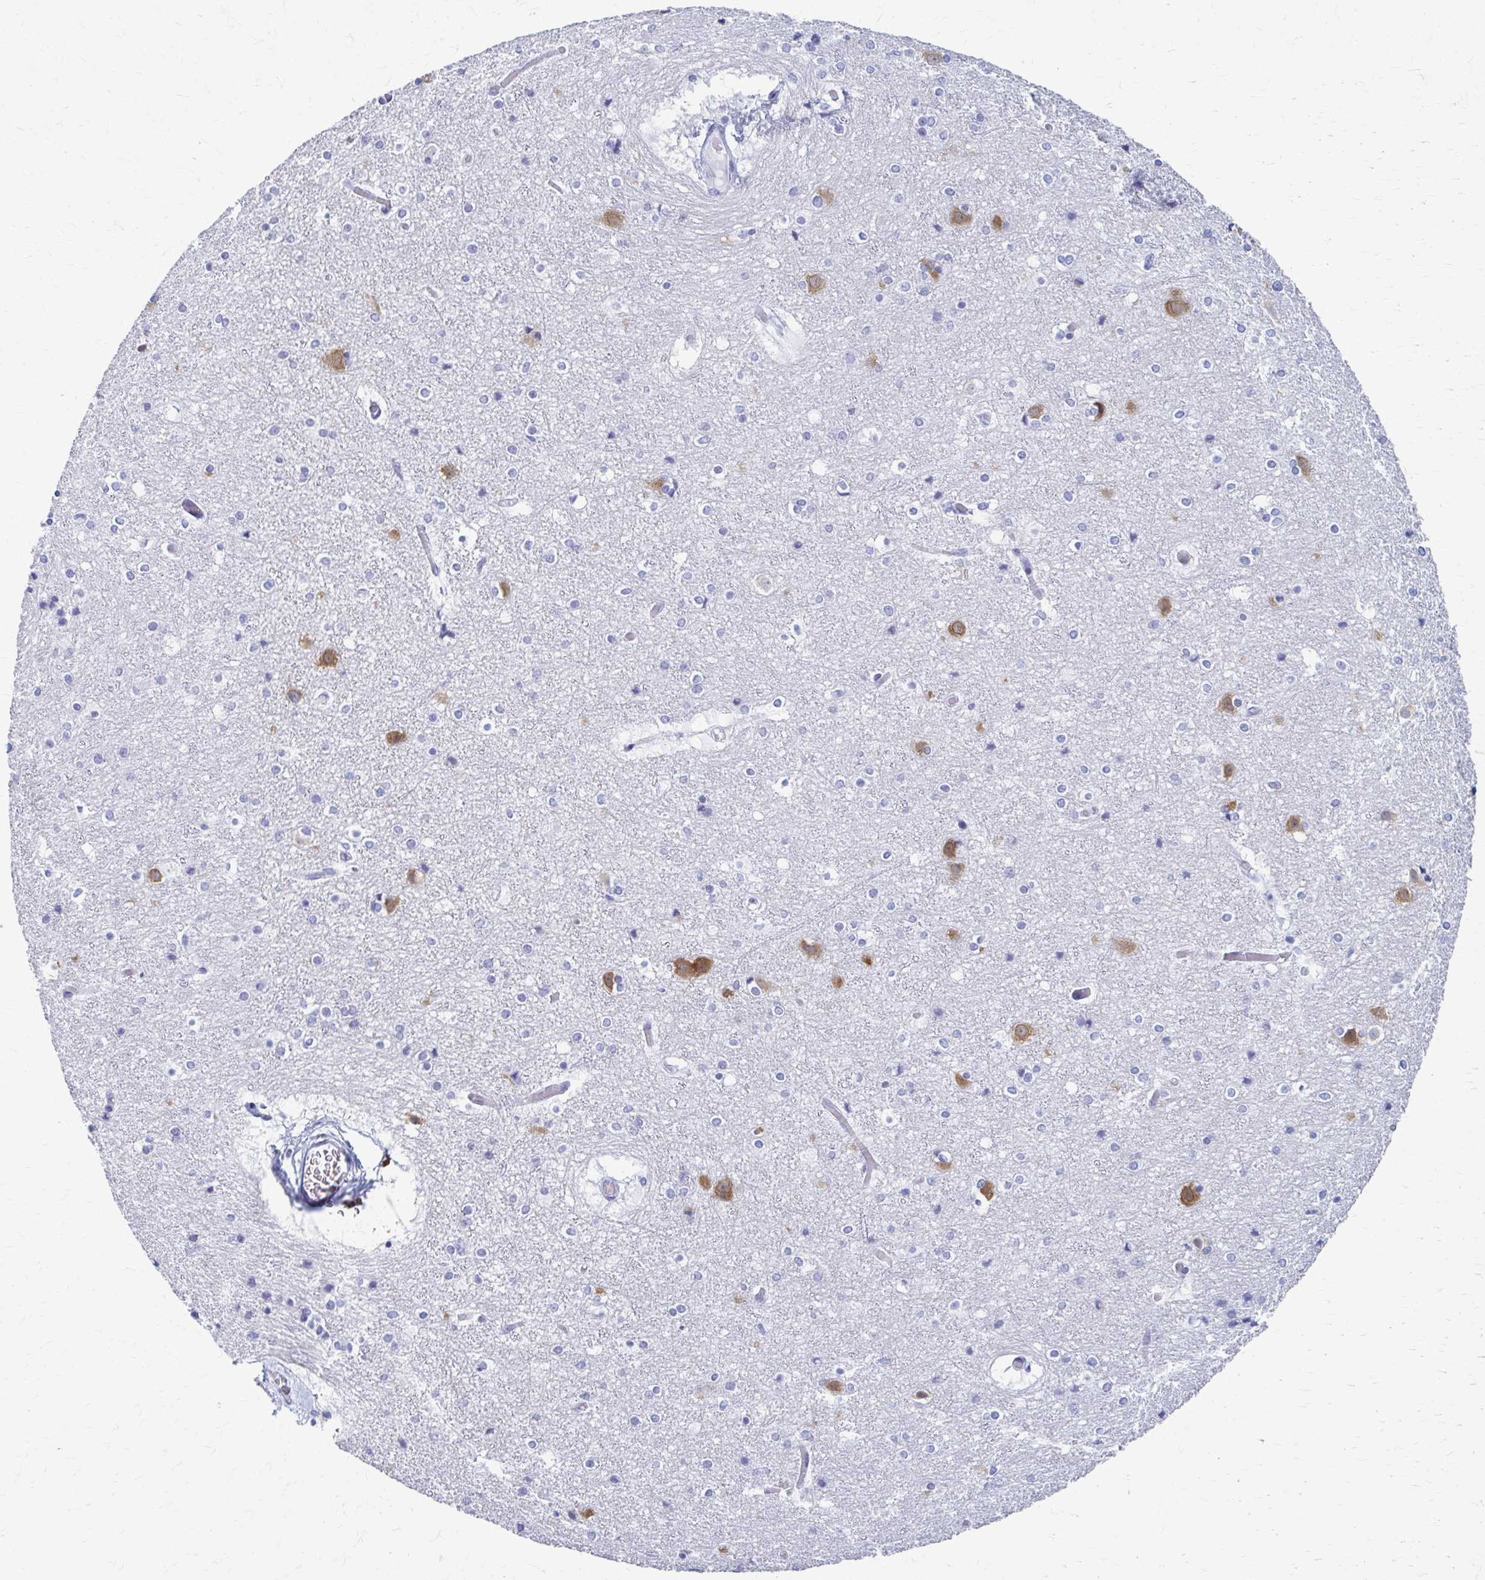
{"staining": {"intensity": "negative", "quantity": "none", "location": "none"}, "tissue": "cerebral cortex", "cell_type": "Endothelial cells", "image_type": "normal", "snomed": [{"axis": "morphology", "description": "Normal tissue, NOS"}, {"axis": "topography", "description": "Cerebral cortex"}], "caption": "IHC histopathology image of unremarkable cerebral cortex: human cerebral cortex stained with DAB (3,3'-diaminobenzidine) reveals no significant protein positivity in endothelial cells. (DAB (3,3'-diaminobenzidine) immunohistochemistry visualized using brightfield microscopy, high magnification).", "gene": "CELF5", "patient": {"sex": "female", "age": 52}}